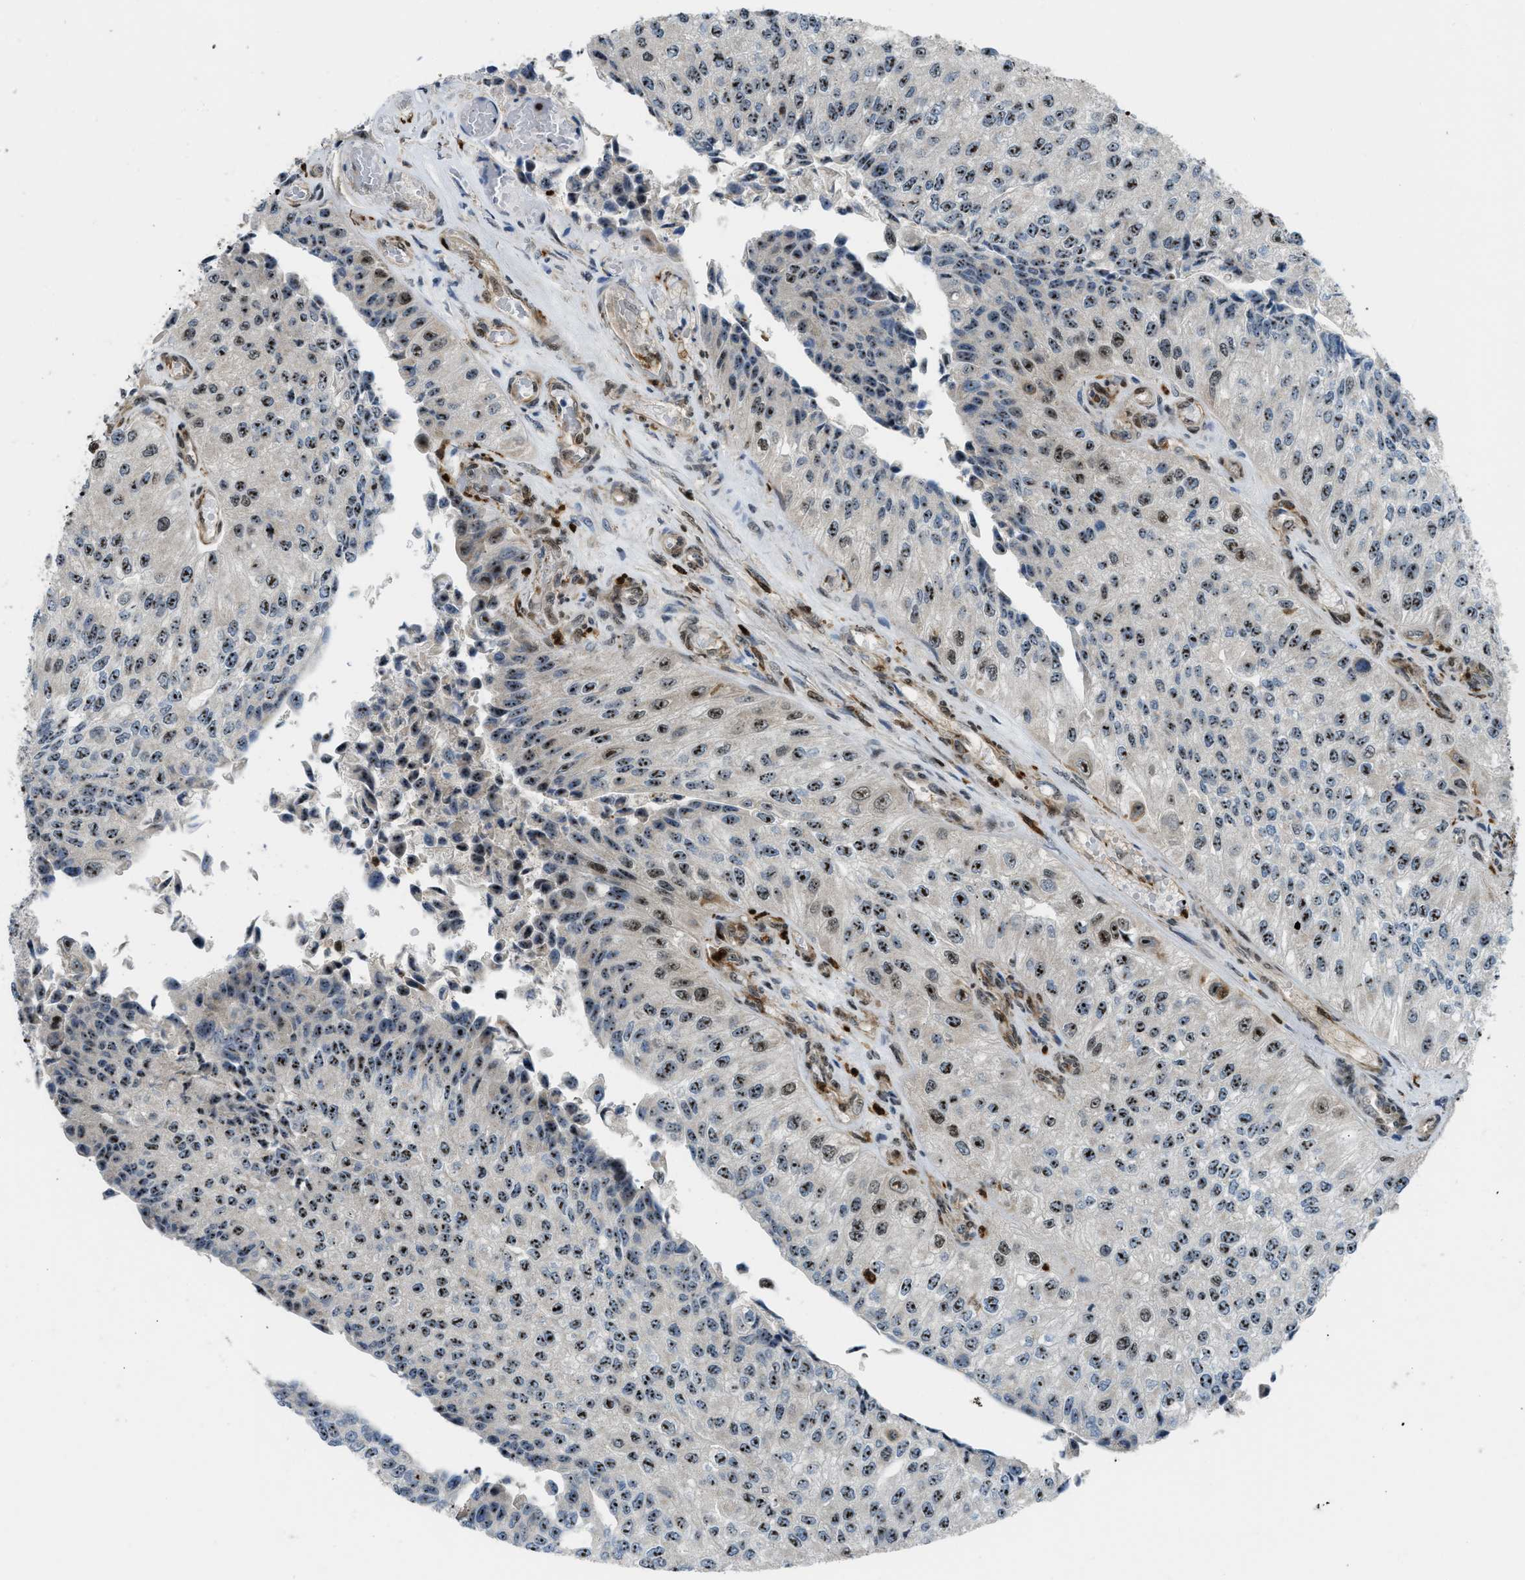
{"staining": {"intensity": "moderate", "quantity": ">75%", "location": "nuclear"}, "tissue": "urothelial cancer", "cell_type": "Tumor cells", "image_type": "cancer", "snomed": [{"axis": "morphology", "description": "Urothelial carcinoma, High grade"}, {"axis": "topography", "description": "Kidney"}, {"axis": "topography", "description": "Urinary bladder"}], "caption": "Protein expression analysis of urothelial cancer exhibits moderate nuclear staining in approximately >75% of tumor cells. (DAB (3,3'-diaminobenzidine) IHC, brown staining for protein, blue staining for nuclei).", "gene": "E2F1", "patient": {"sex": "male", "age": 77}}